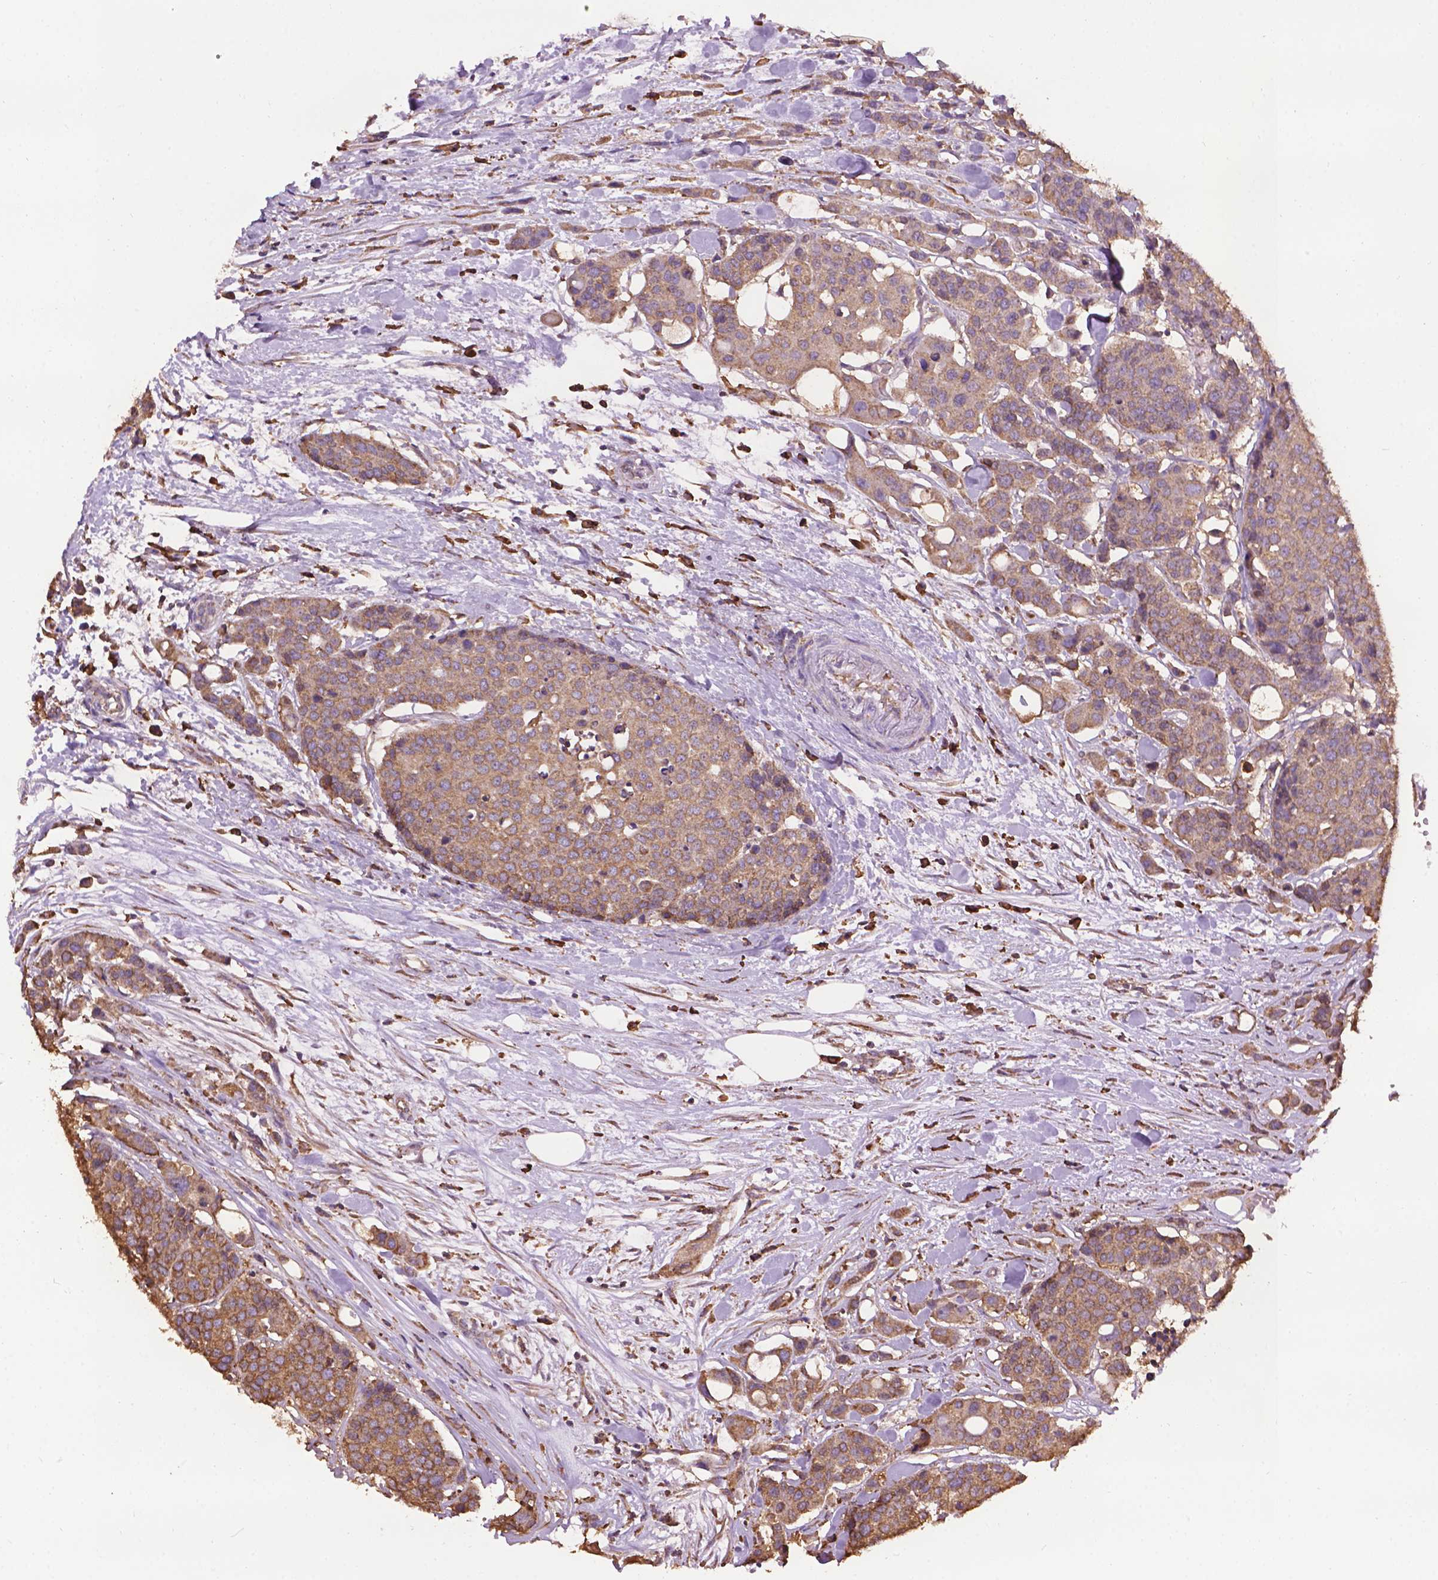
{"staining": {"intensity": "moderate", "quantity": ">75%", "location": "cytoplasmic/membranous"}, "tissue": "carcinoid", "cell_type": "Tumor cells", "image_type": "cancer", "snomed": [{"axis": "morphology", "description": "Carcinoid, malignant, NOS"}, {"axis": "topography", "description": "Colon"}], "caption": "Human carcinoid (malignant) stained with a brown dye exhibits moderate cytoplasmic/membranous positive staining in about >75% of tumor cells.", "gene": "PPP2R5E", "patient": {"sex": "male", "age": 81}}